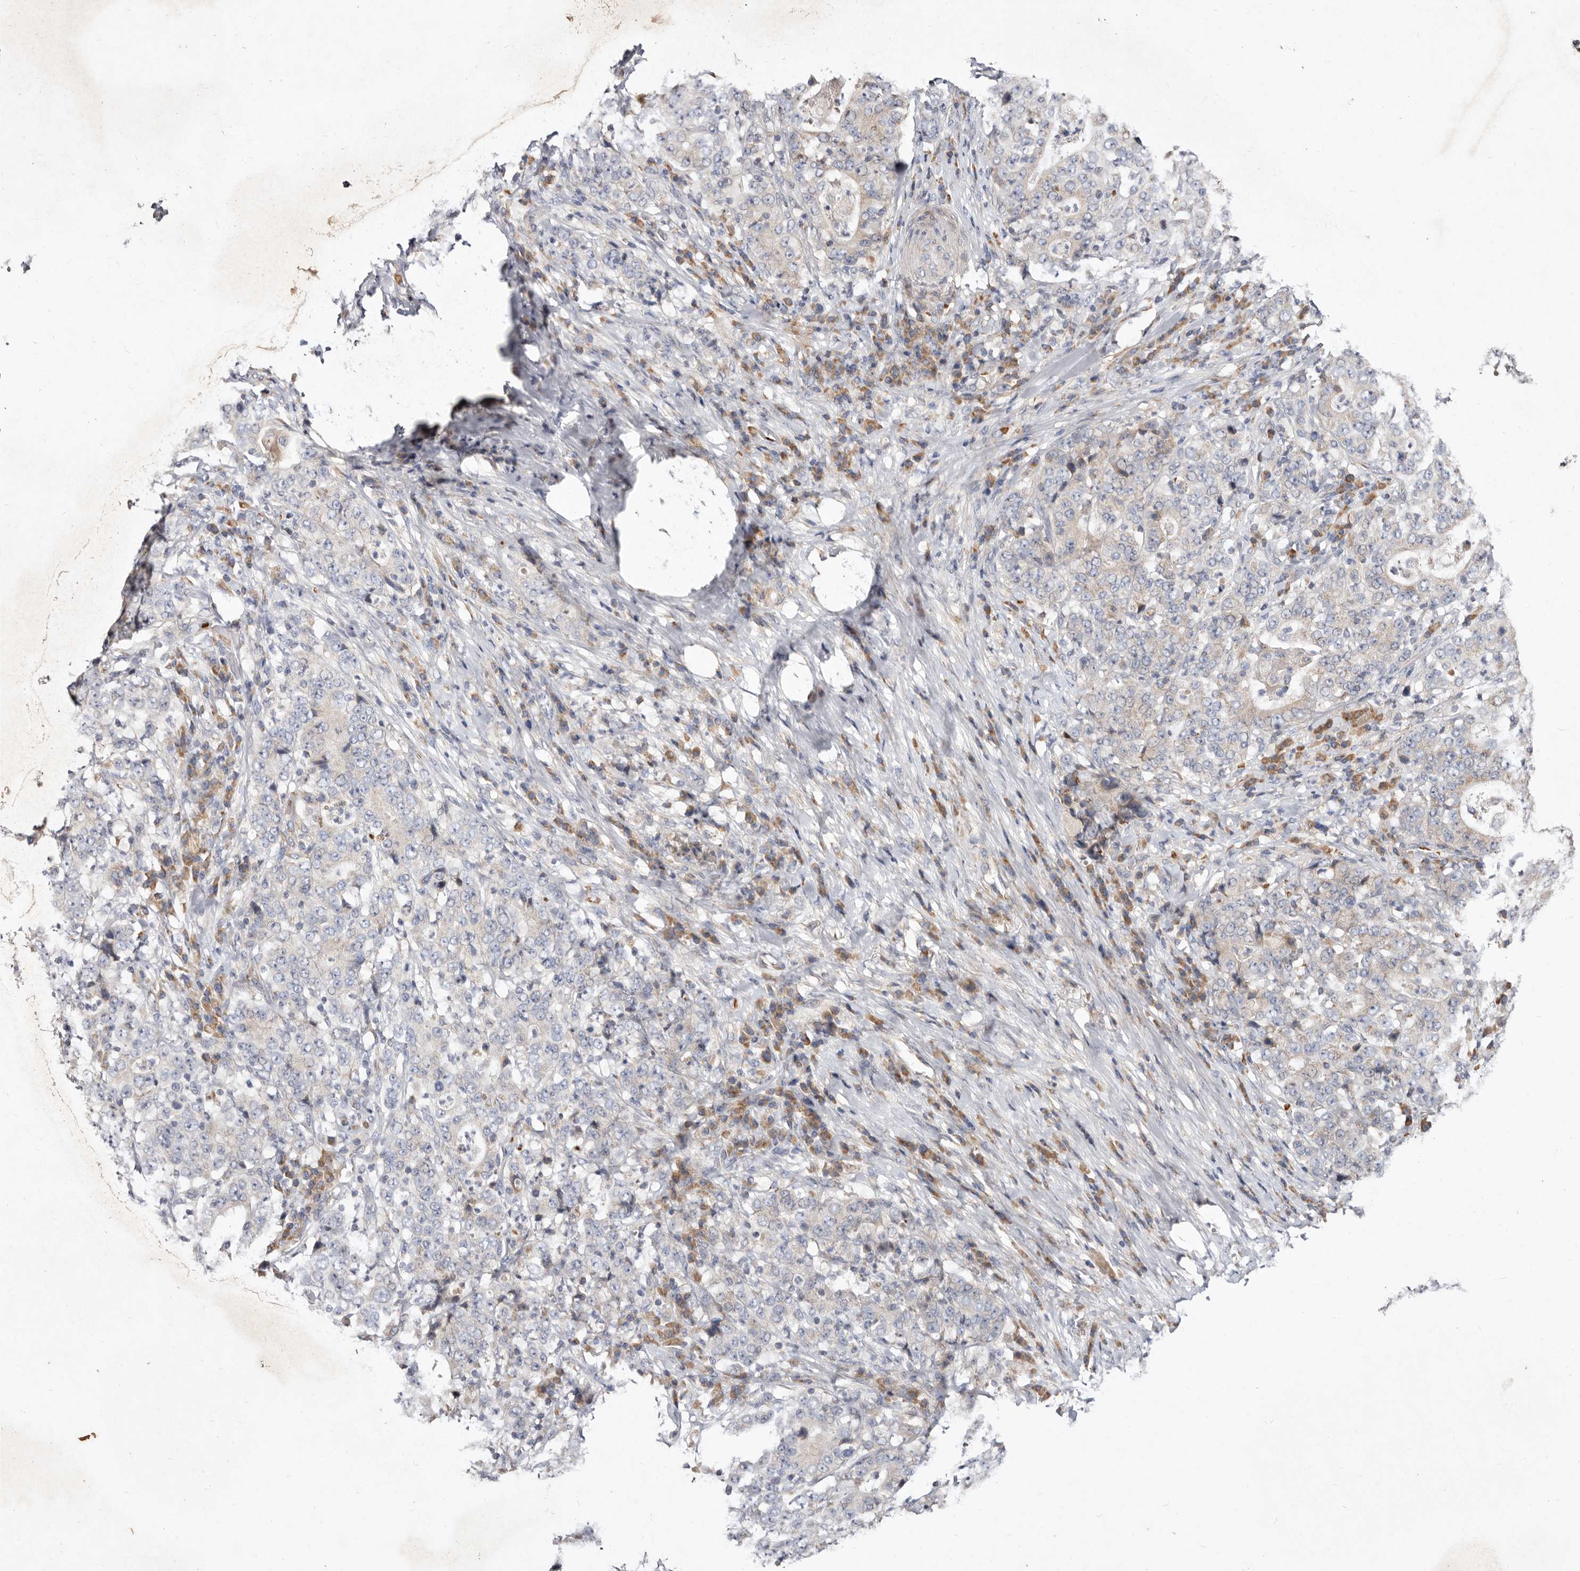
{"staining": {"intensity": "negative", "quantity": "none", "location": "none"}, "tissue": "stomach cancer", "cell_type": "Tumor cells", "image_type": "cancer", "snomed": [{"axis": "morphology", "description": "Normal tissue, NOS"}, {"axis": "morphology", "description": "Adenocarcinoma, NOS"}, {"axis": "topography", "description": "Stomach, upper"}, {"axis": "topography", "description": "Stomach"}], "caption": "Tumor cells show no significant positivity in stomach cancer. (Stains: DAB immunohistochemistry with hematoxylin counter stain, Microscopy: brightfield microscopy at high magnification).", "gene": "SLC25A20", "patient": {"sex": "male", "age": 59}}